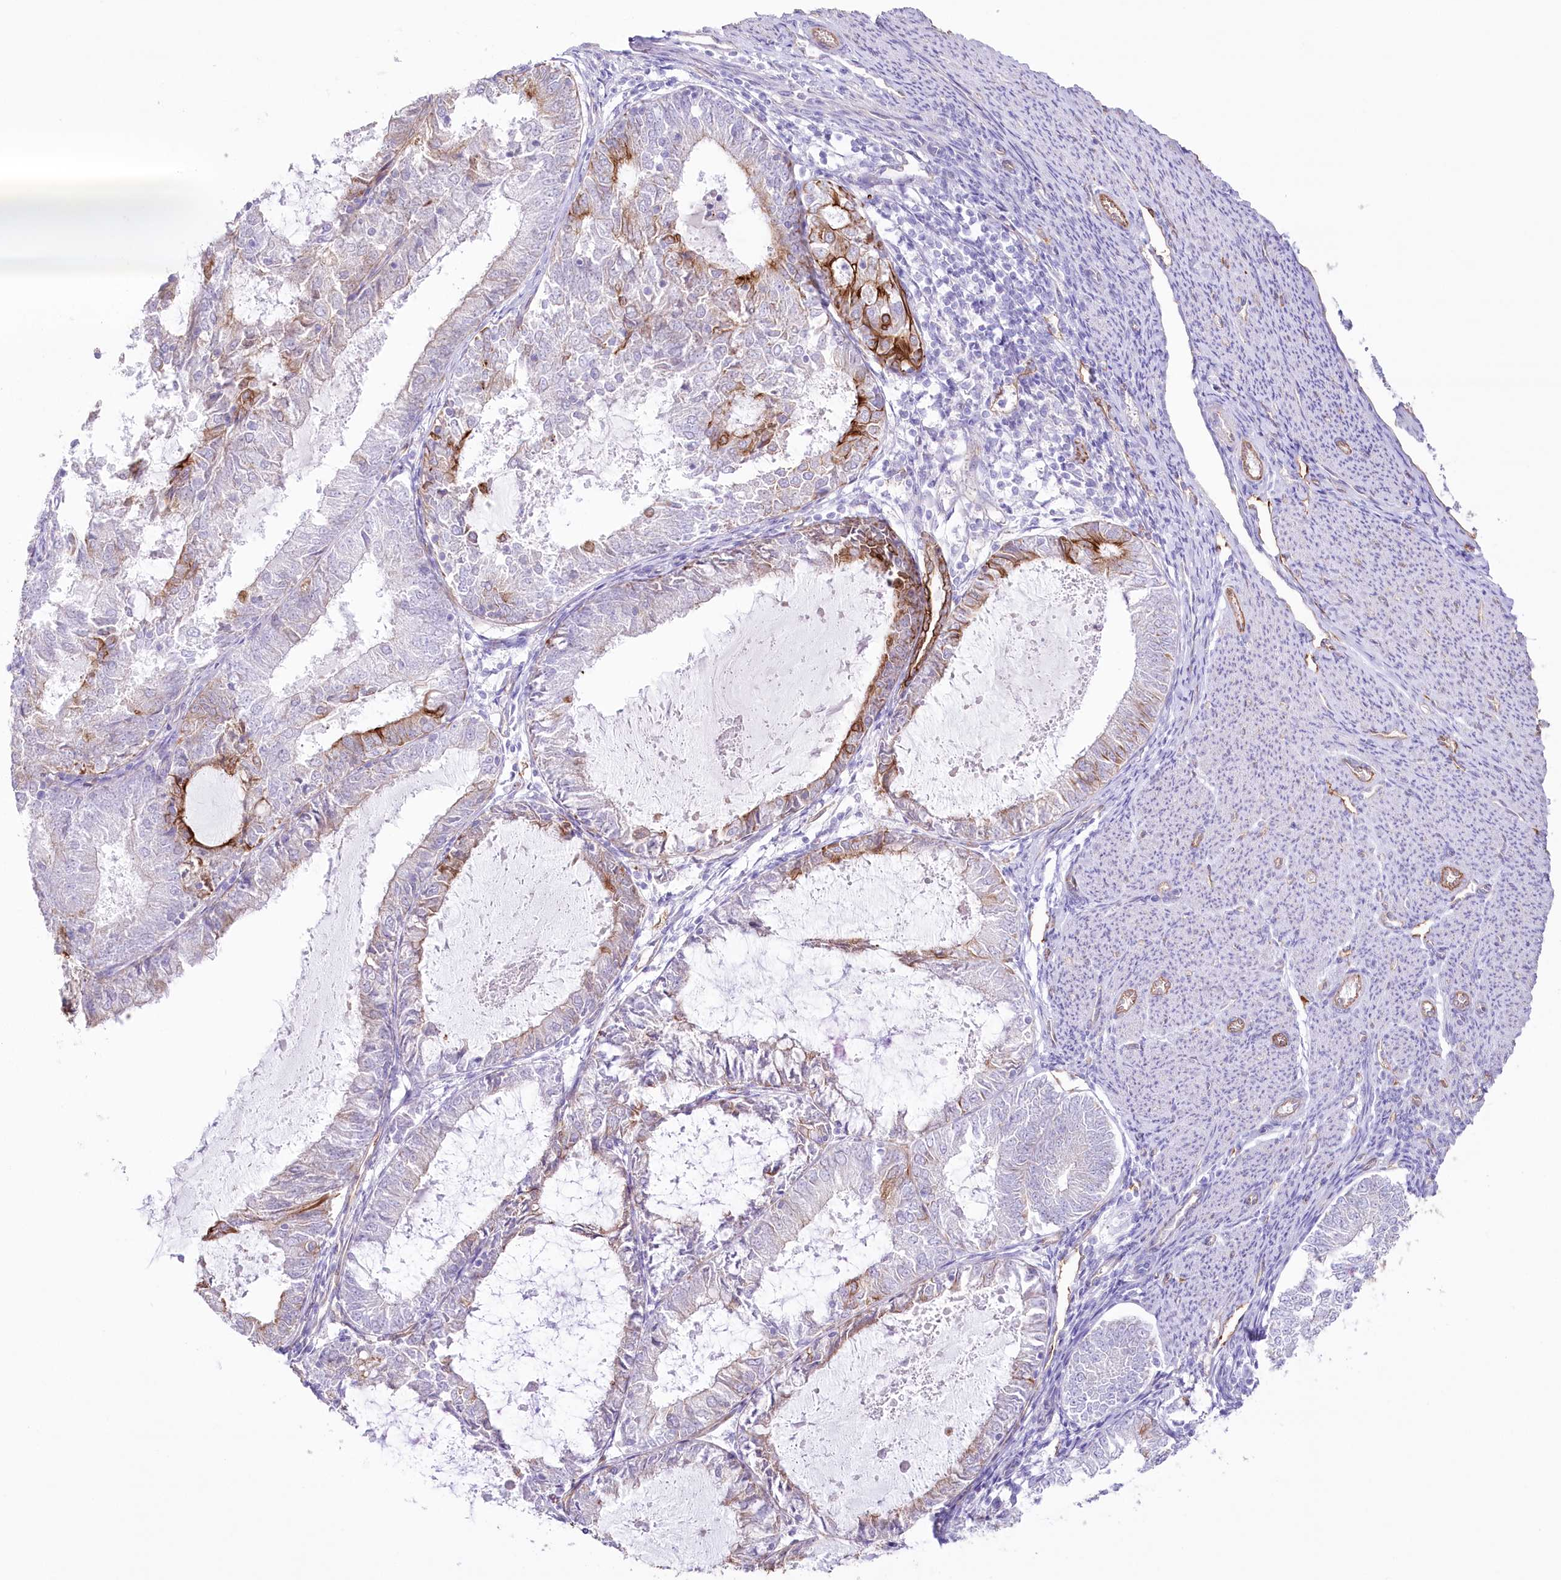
{"staining": {"intensity": "moderate", "quantity": "<25%", "location": "cytoplasmic/membranous"}, "tissue": "endometrial cancer", "cell_type": "Tumor cells", "image_type": "cancer", "snomed": [{"axis": "morphology", "description": "Adenocarcinoma, NOS"}, {"axis": "topography", "description": "Endometrium"}], "caption": "Endometrial cancer (adenocarcinoma) stained for a protein shows moderate cytoplasmic/membranous positivity in tumor cells.", "gene": "SLC39A10", "patient": {"sex": "female", "age": 57}}